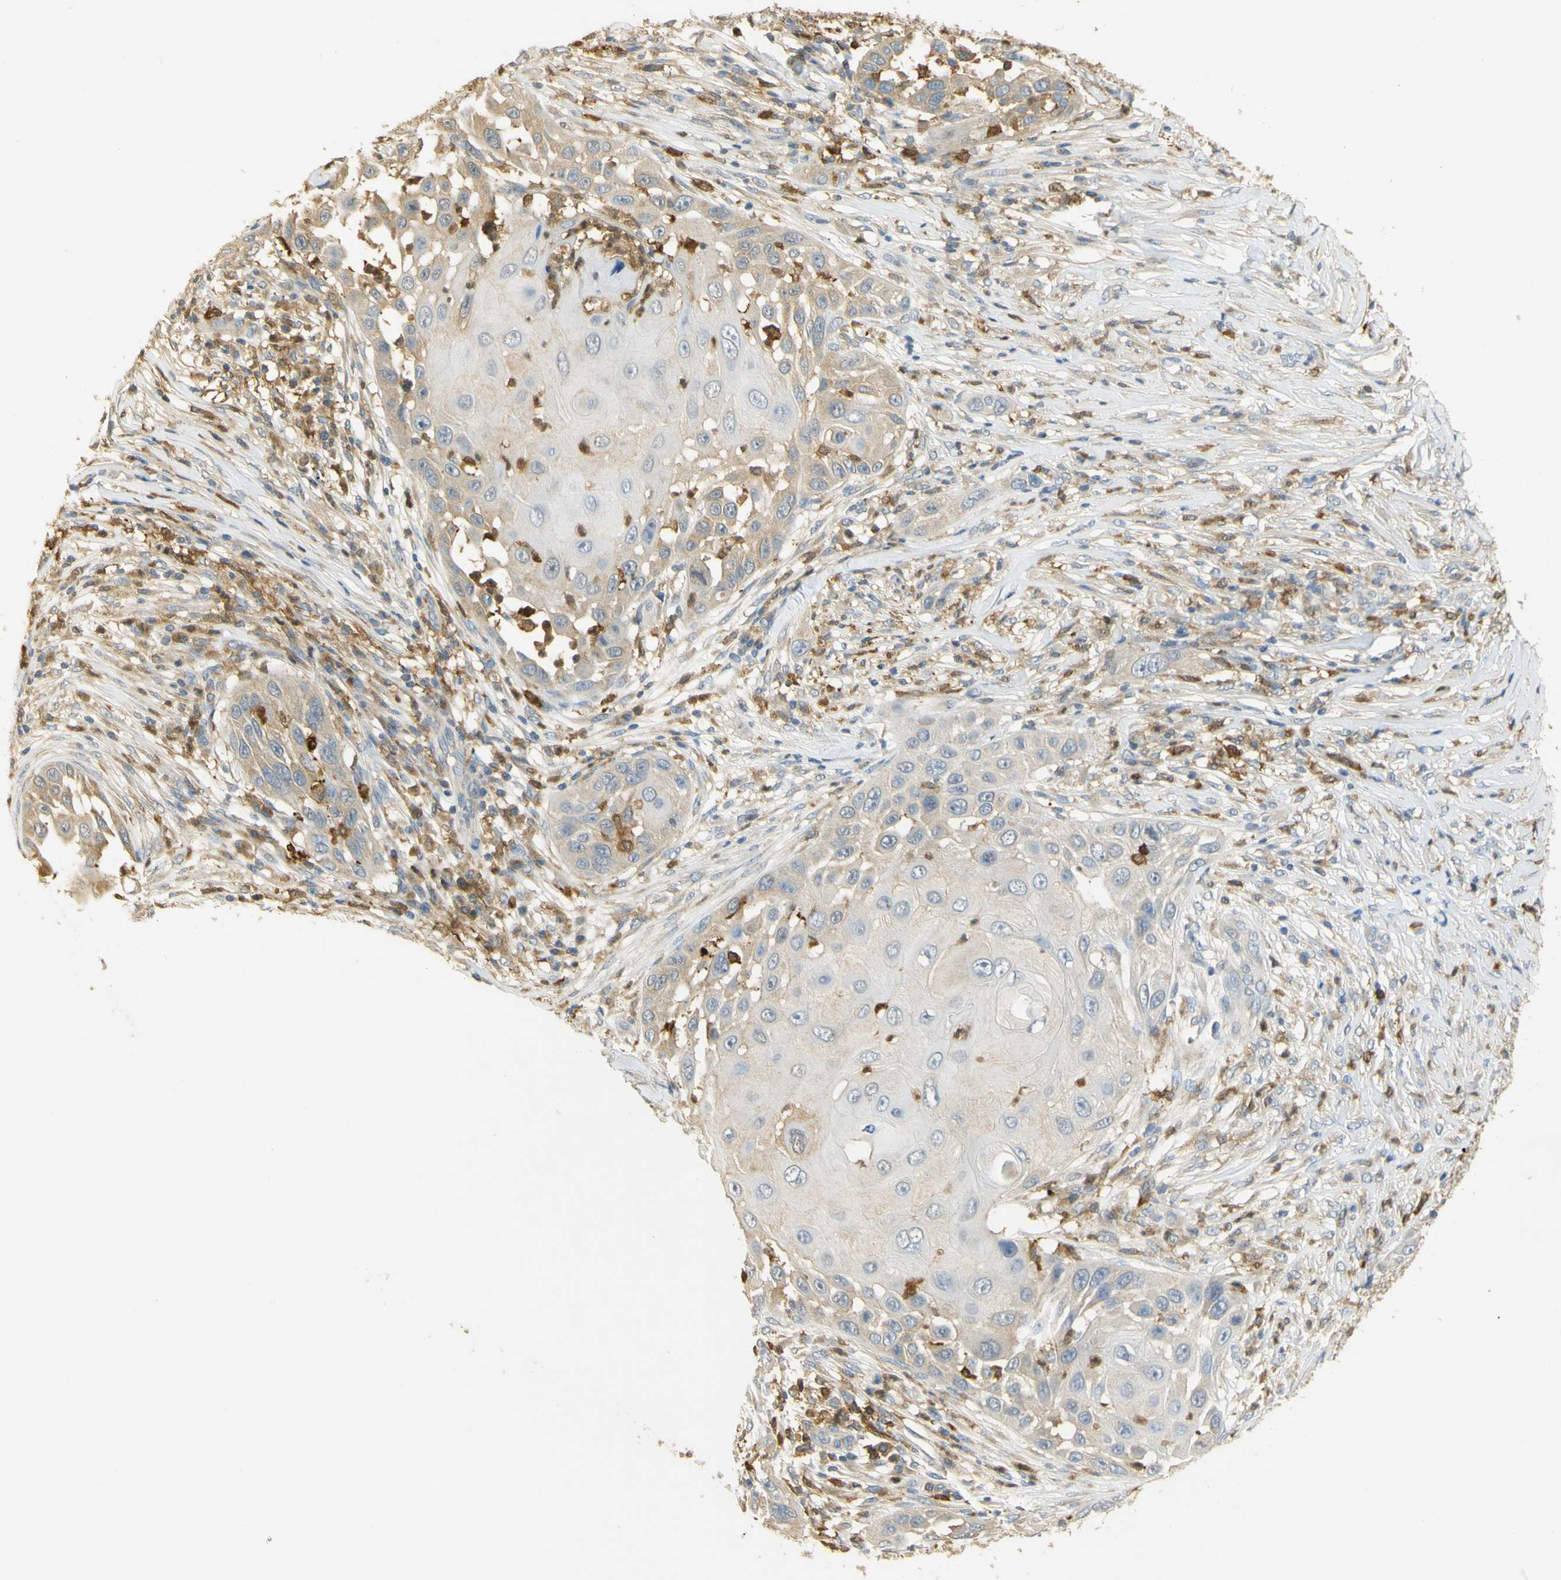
{"staining": {"intensity": "weak", "quantity": "25%-75%", "location": "cytoplasmic/membranous"}, "tissue": "skin cancer", "cell_type": "Tumor cells", "image_type": "cancer", "snomed": [{"axis": "morphology", "description": "Squamous cell carcinoma, NOS"}, {"axis": "topography", "description": "Skin"}], "caption": "This is a histology image of immunohistochemistry staining of squamous cell carcinoma (skin), which shows weak staining in the cytoplasmic/membranous of tumor cells.", "gene": "PAK1", "patient": {"sex": "female", "age": 44}}